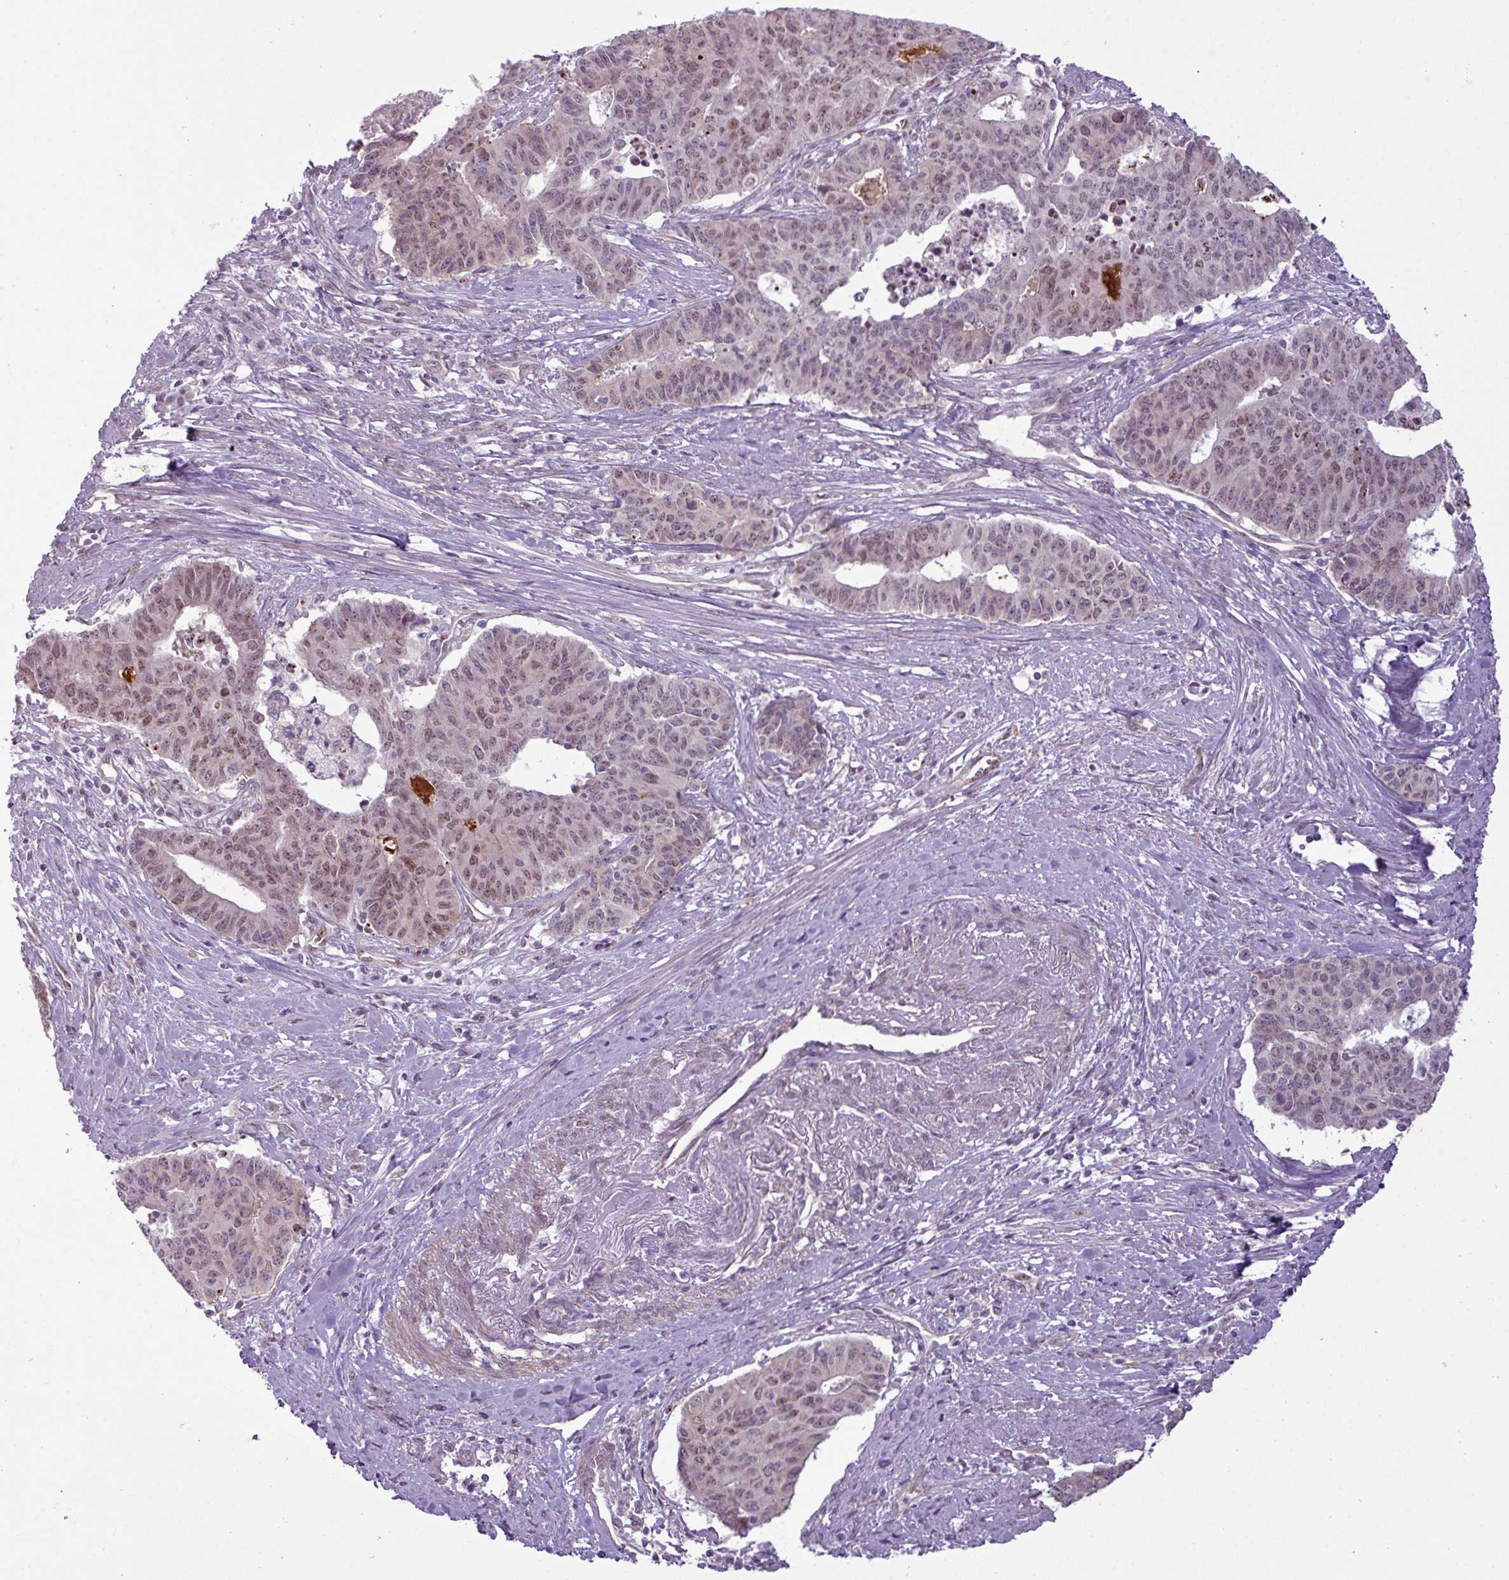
{"staining": {"intensity": "moderate", "quantity": ">75%", "location": "nuclear"}, "tissue": "endometrial cancer", "cell_type": "Tumor cells", "image_type": "cancer", "snomed": [{"axis": "morphology", "description": "Adenocarcinoma, NOS"}, {"axis": "topography", "description": "Endometrium"}], "caption": "This is an image of IHC staining of endometrial cancer, which shows moderate expression in the nuclear of tumor cells.", "gene": "MAK16", "patient": {"sex": "female", "age": 59}}